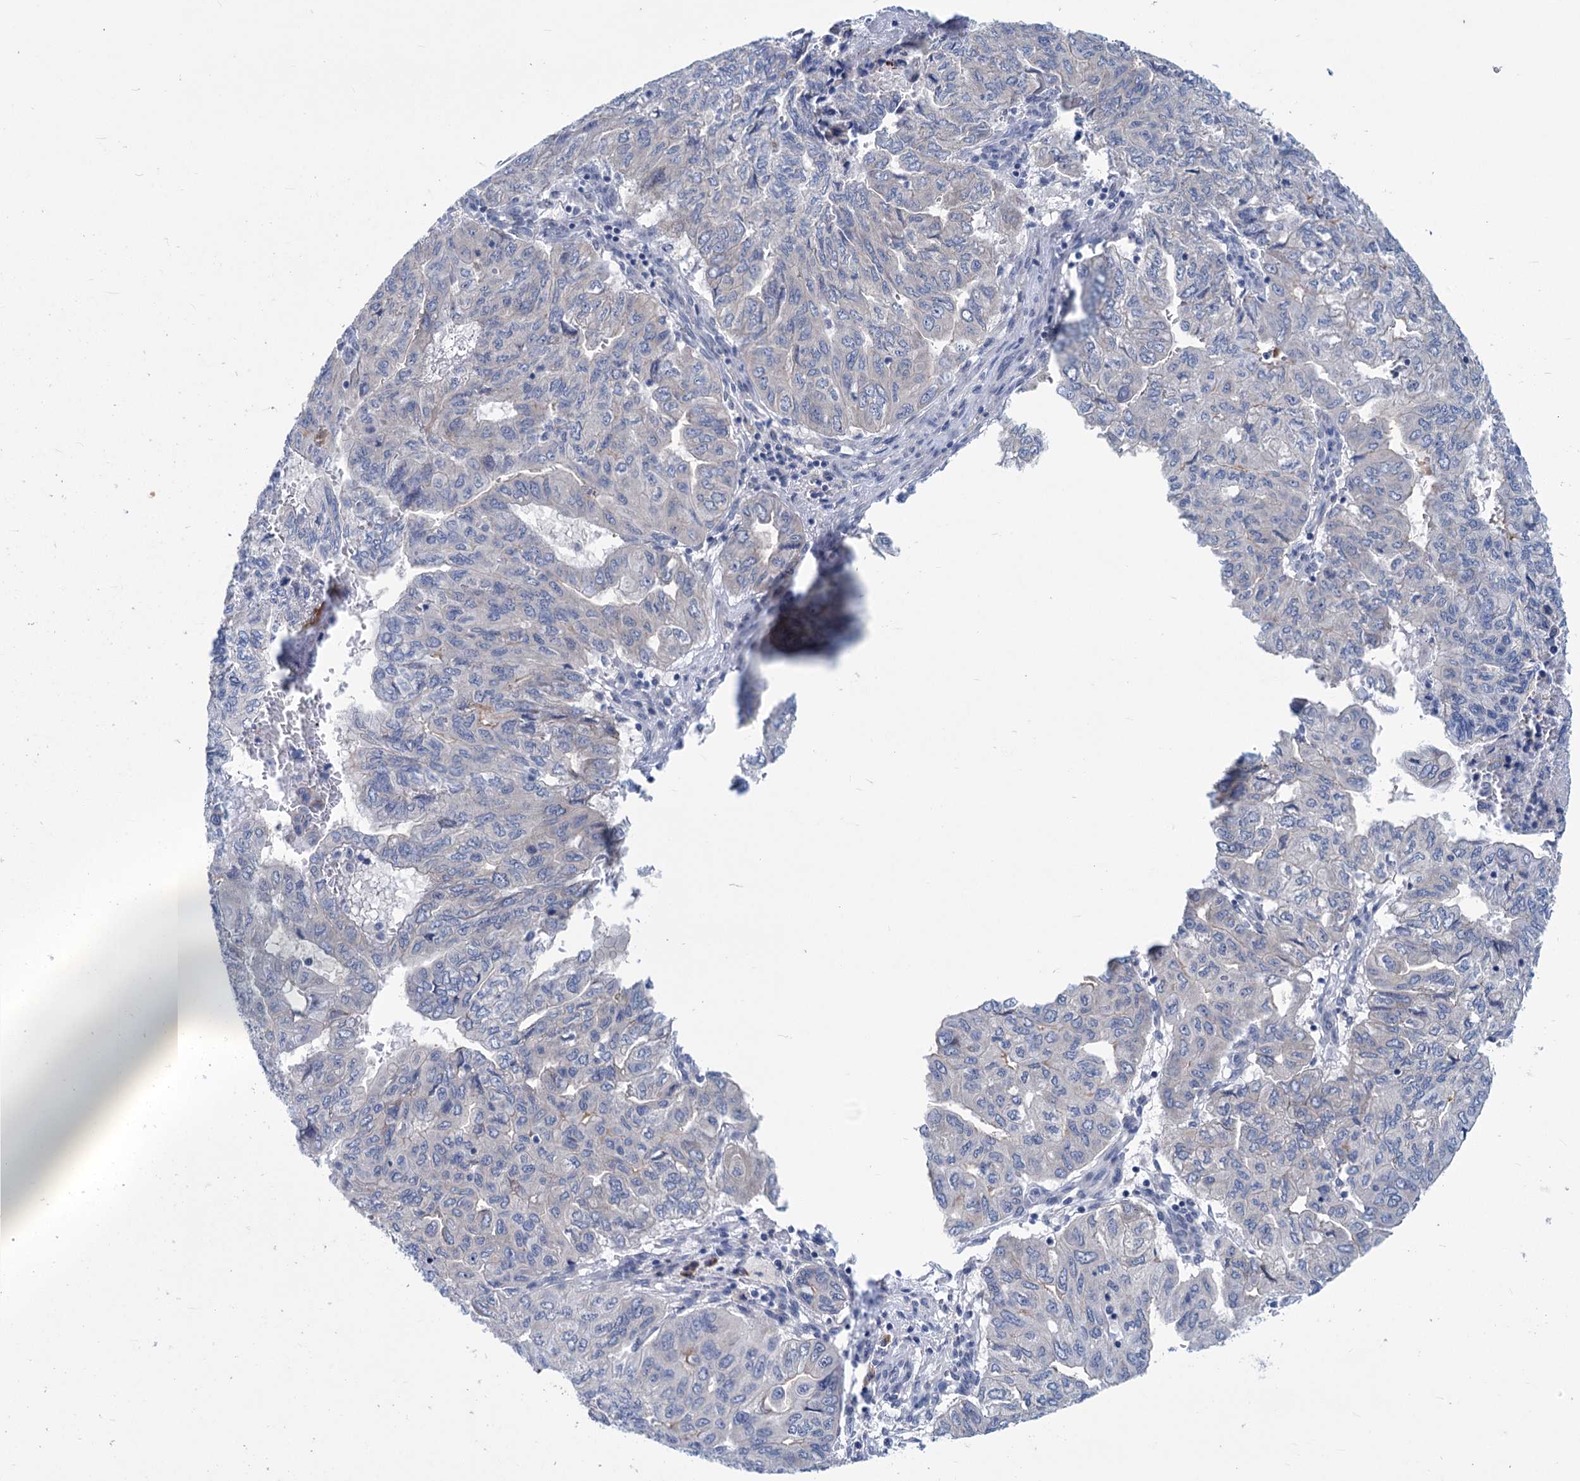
{"staining": {"intensity": "negative", "quantity": "none", "location": "none"}, "tissue": "pancreatic cancer", "cell_type": "Tumor cells", "image_type": "cancer", "snomed": [{"axis": "morphology", "description": "Adenocarcinoma, NOS"}, {"axis": "topography", "description": "Pancreas"}], "caption": "Micrograph shows no protein expression in tumor cells of pancreatic cancer tissue.", "gene": "NEU3", "patient": {"sex": "male", "age": 51}}